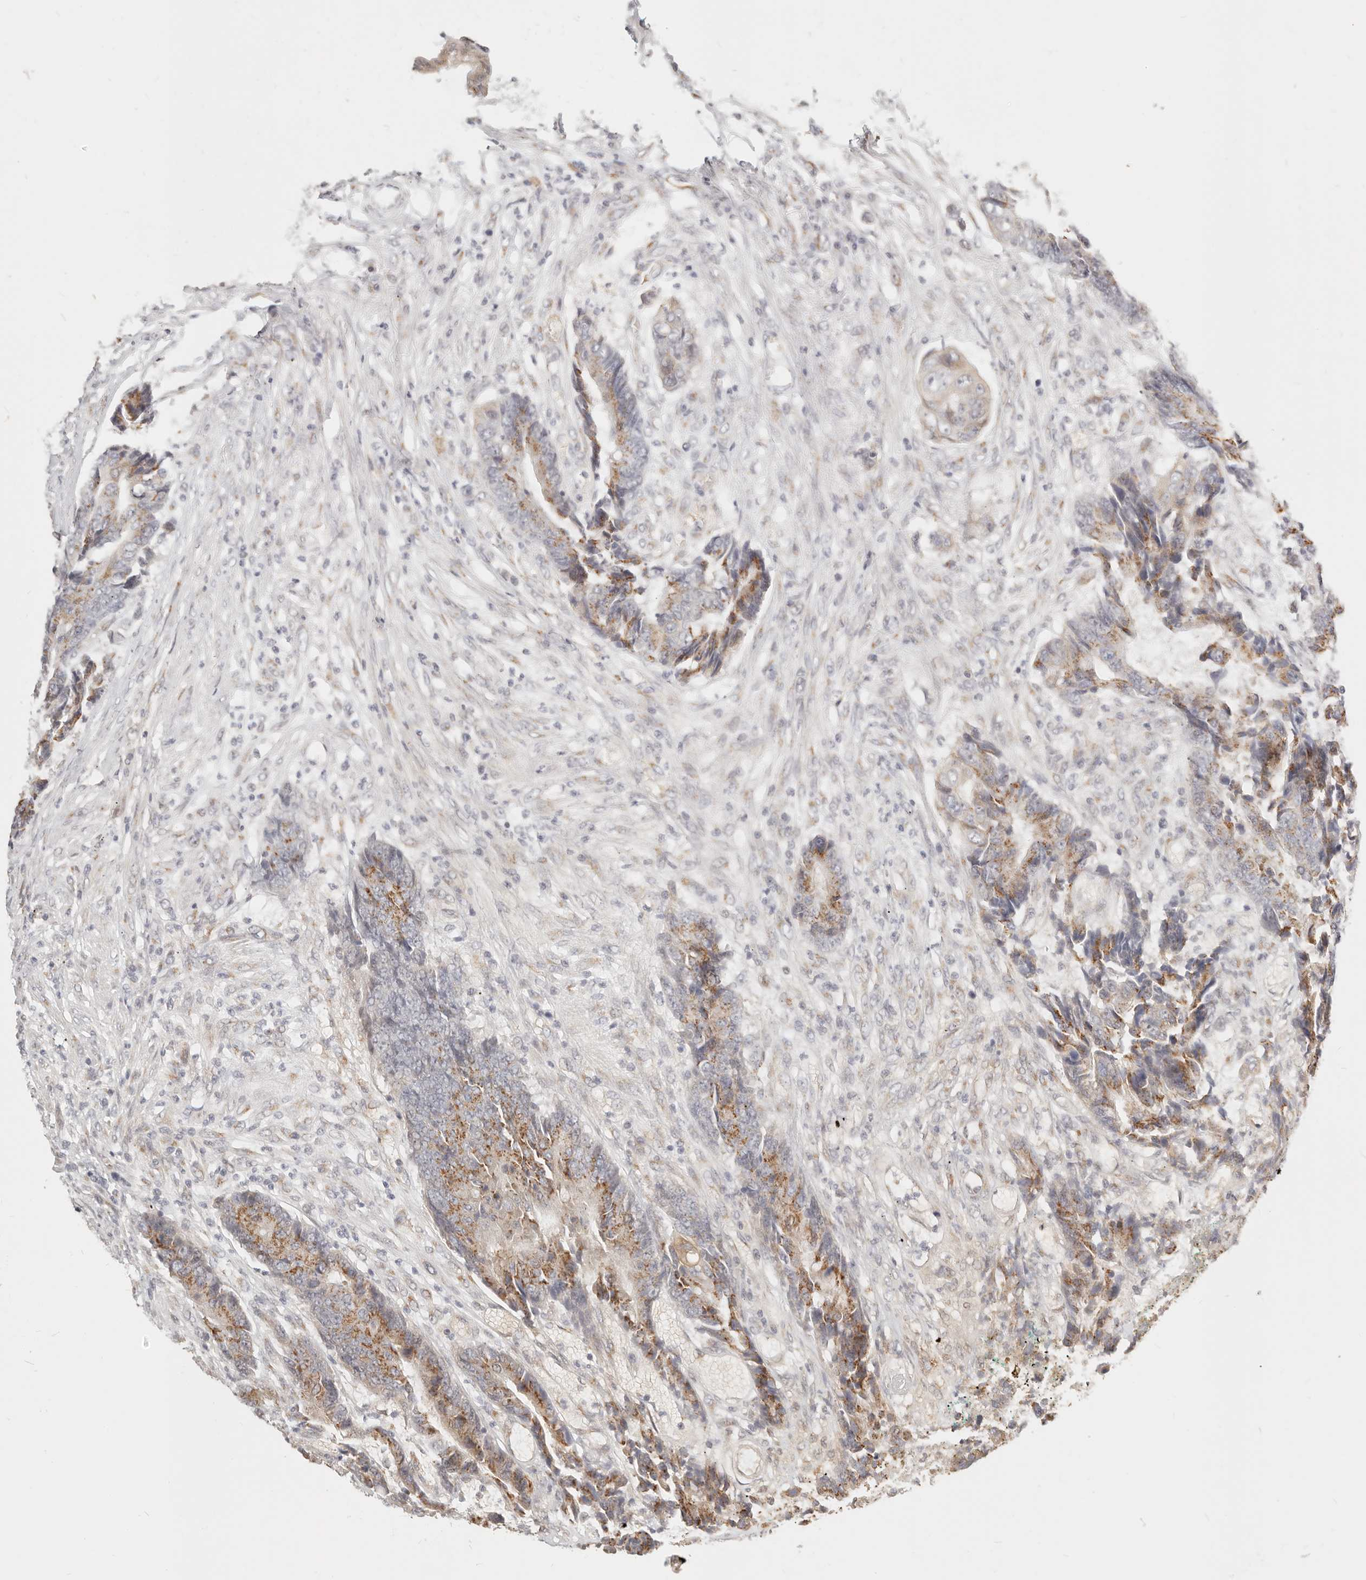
{"staining": {"intensity": "moderate", "quantity": ">75%", "location": "cytoplasmic/membranous"}, "tissue": "colorectal cancer", "cell_type": "Tumor cells", "image_type": "cancer", "snomed": [{"axis": "morphology", "description": "Adenocarcinoma, NOS"}, {"axis": "topography", "description": "Rectum"}], "caption": "This is a histology image of immunohistochemistry (IHC) staining of colorectal cancer (adenocarcinoma), which shows moderate expression in the cytoplasmic/membranous of tumor cells.", "gene": "FAM20B", "patient": {"sex": "male", "age": 84}}